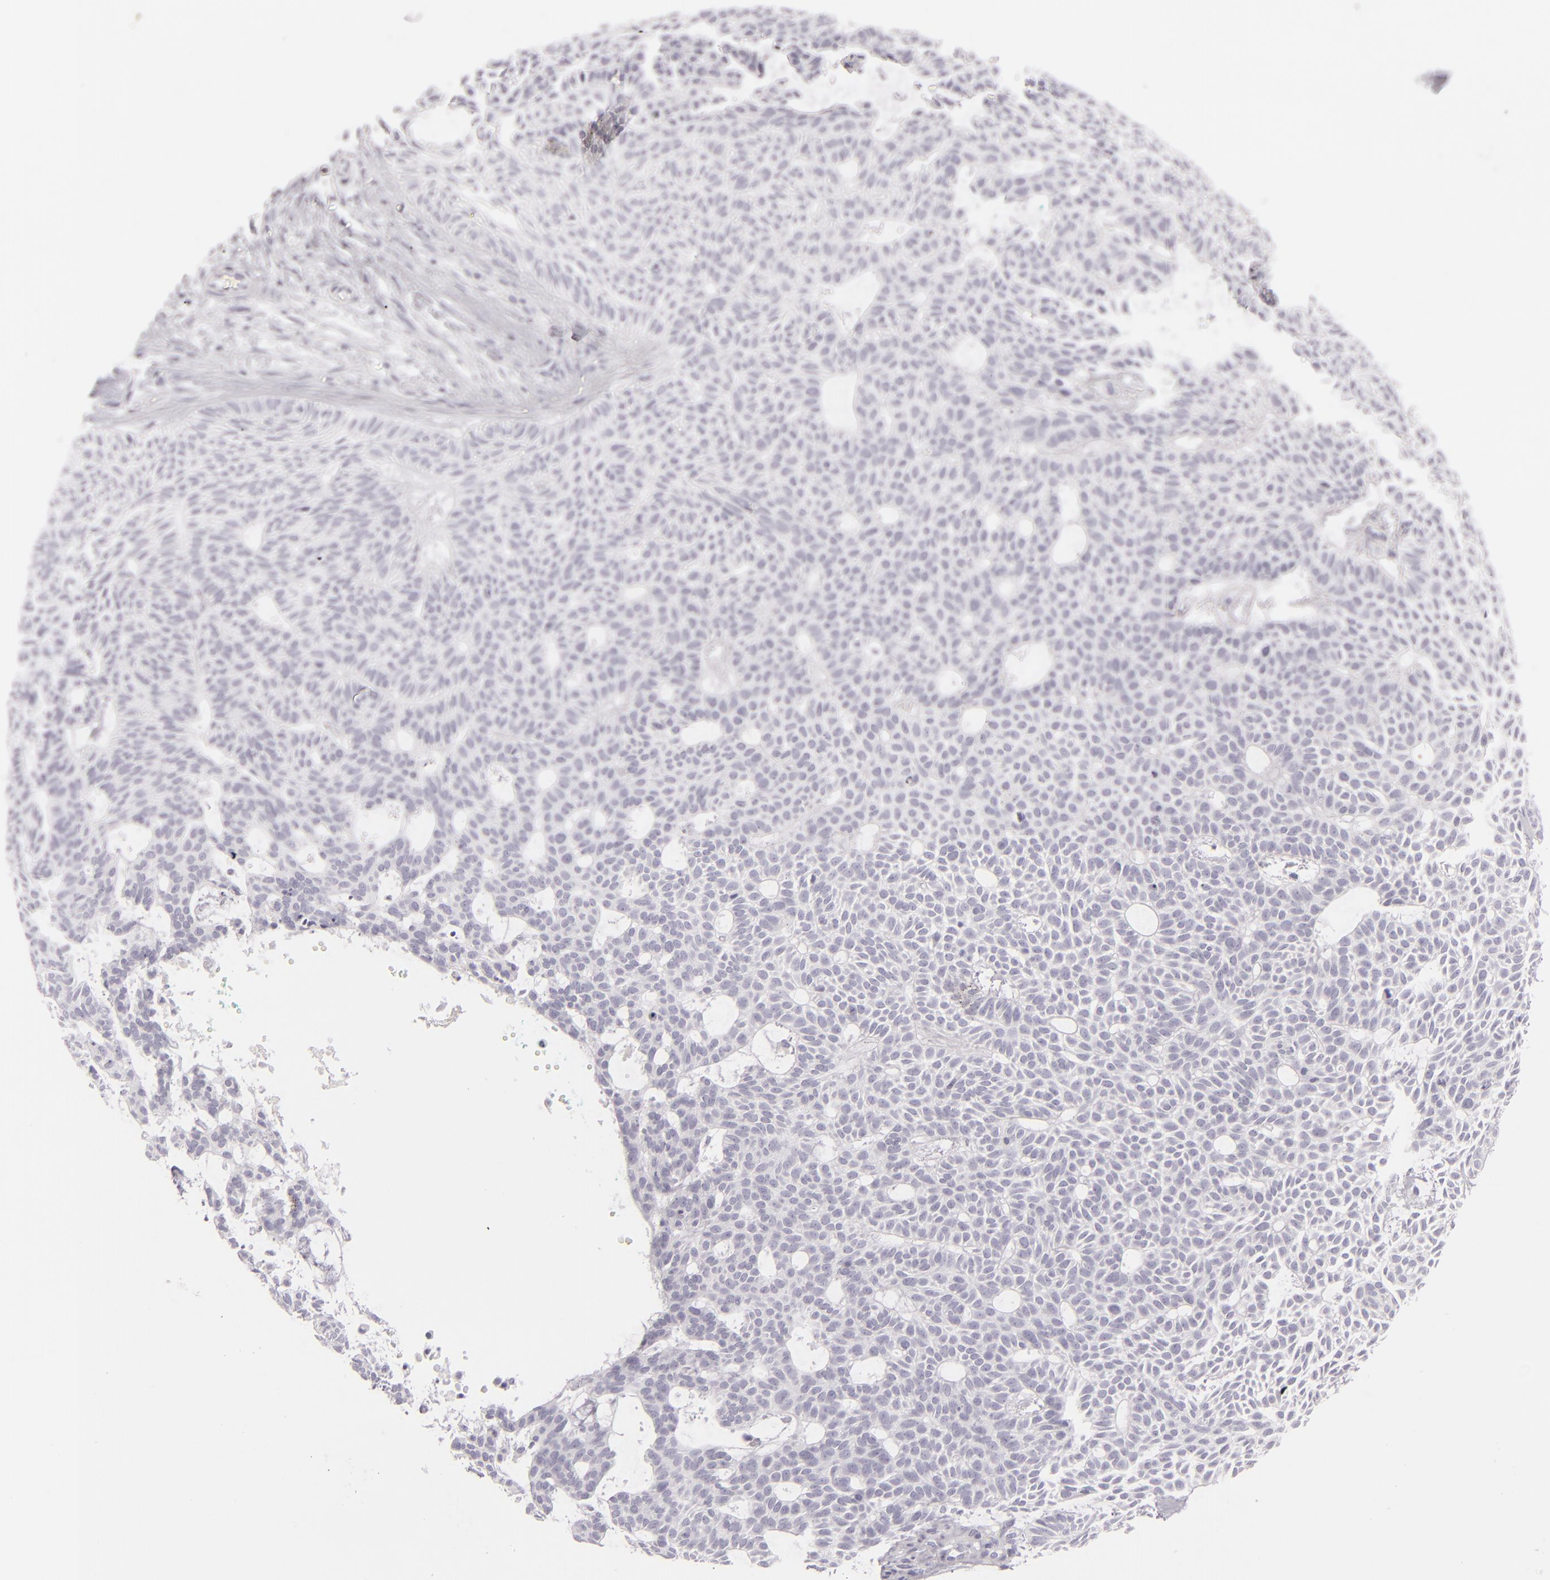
{"staining": {"intensity": "negative", "quantity": "none", "location": "none"}, "tissue": "skin cancer", "cell_type": "Tumor cells", "image_type": "cancer", "snomed": [{"axis": "morphology", "description": "Basal cell carcinoma"}, {"axis": "topography", "description": "Skin"}], "caption": "An image of skin cancer (basal cell carcinoma) stained for a protein shows no brown staining in tumor cells. The staining was performed using DAB to visualize the protein expression in brown, while the nuclei were stained in blue with hematoxylin (Magnification: 20x).", "gene": "CDX2", "patient": {"sex": "male", "age": 75}}